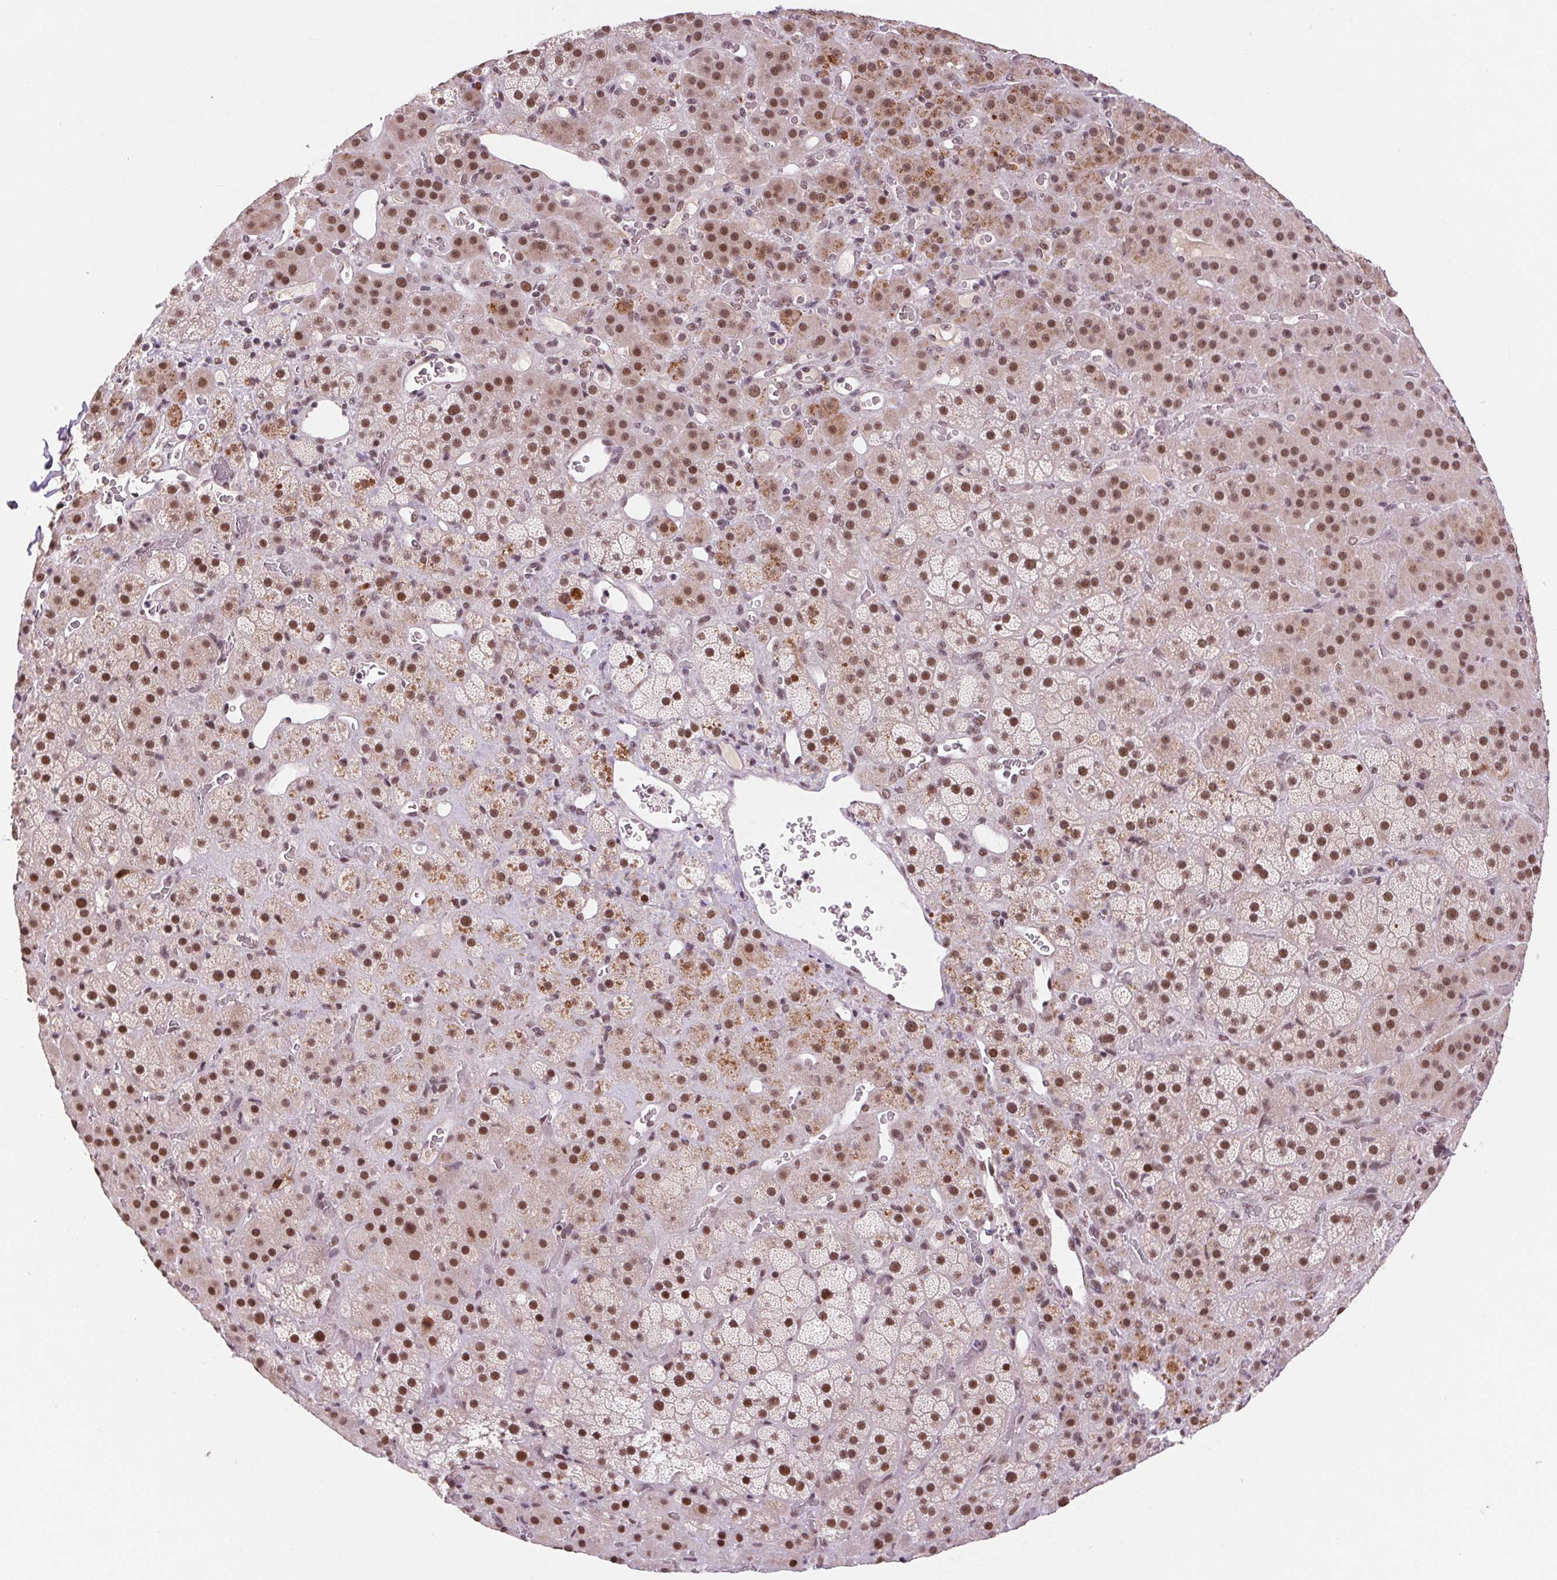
{"staining": {"intensity": "strong", "quantity": ">75%", "location": "cytoplasmic/membranous,nuclear"}, "tissue": "adrenal gland", "cell_type": "Glandular cells", "image_type": "normal", "snomed": [{"axis": "morphology", "description": "Normal tissue, NOS"}, {"axis": "topography", "description": "Adrenal gland"}], "caption": "A high-resolution histopathology image shows immunohistochemistry staining of normal adrenal gland, which exhibits strong cytoplasmic/membranous,nuclear positivity in about >75% of glandular cells.", "gene": "CD2BP2", "patient": {"sex": "male", "age": 57}}